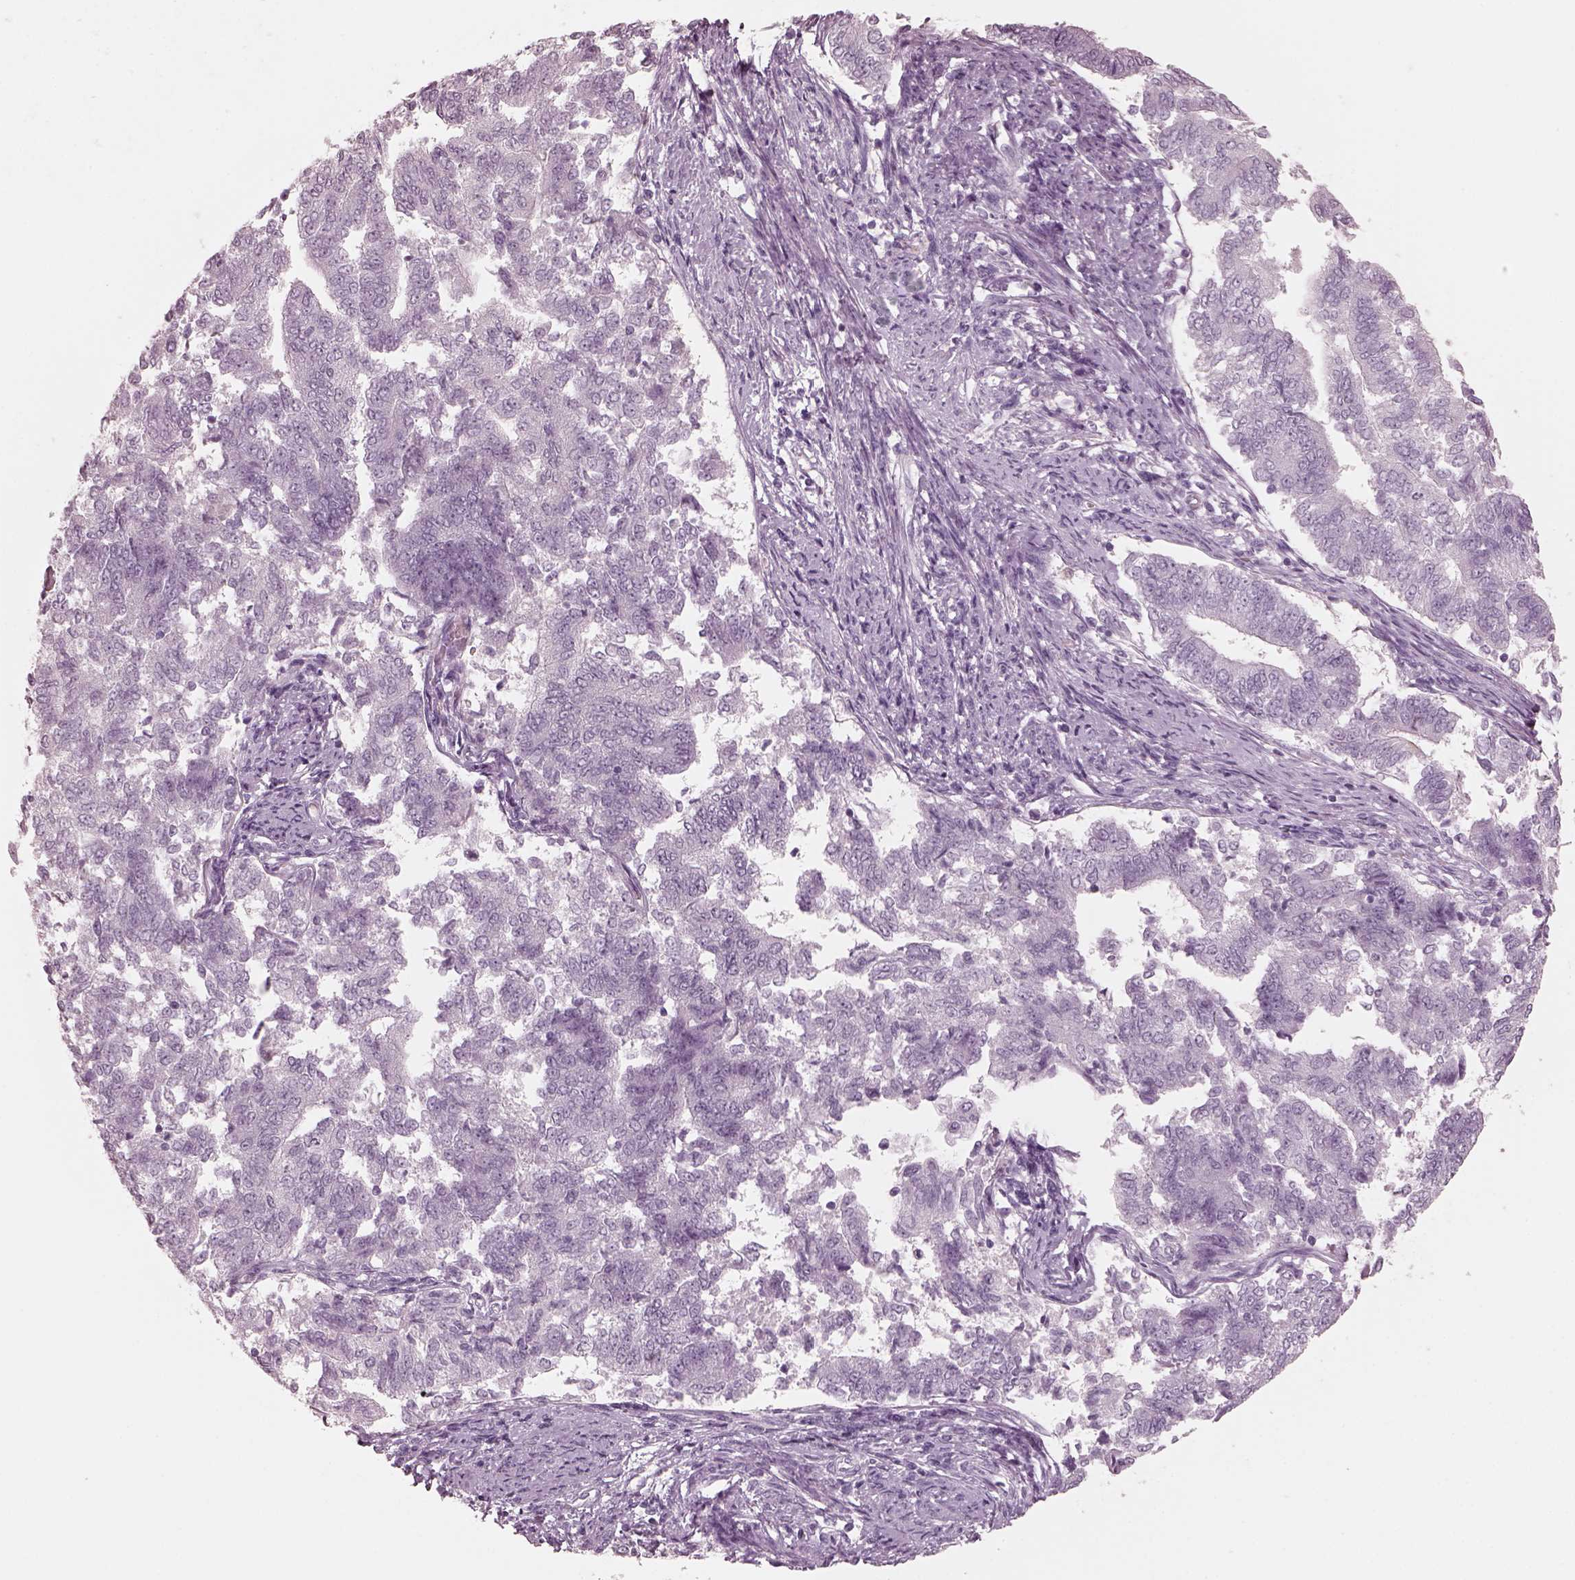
{"staining": {"intensity": "negative", "quantity": "none", "location": "none"}, "tissue": "endometrial cancer", "cell_type": "Tumor cells", "image_type": "cancer", "snomed": [{"axis": "morphology", "description": "Adenocarcinoma, NOS"}, {"axis": "topography", "description": "Endometrium"}], "caption": "Endometrial adenocarcinoma stained for a protein using immunohistochemistry displays no staining tumor cells.", "gene": "C2orf81", "patient": {"sex": "female", "age": 65}}